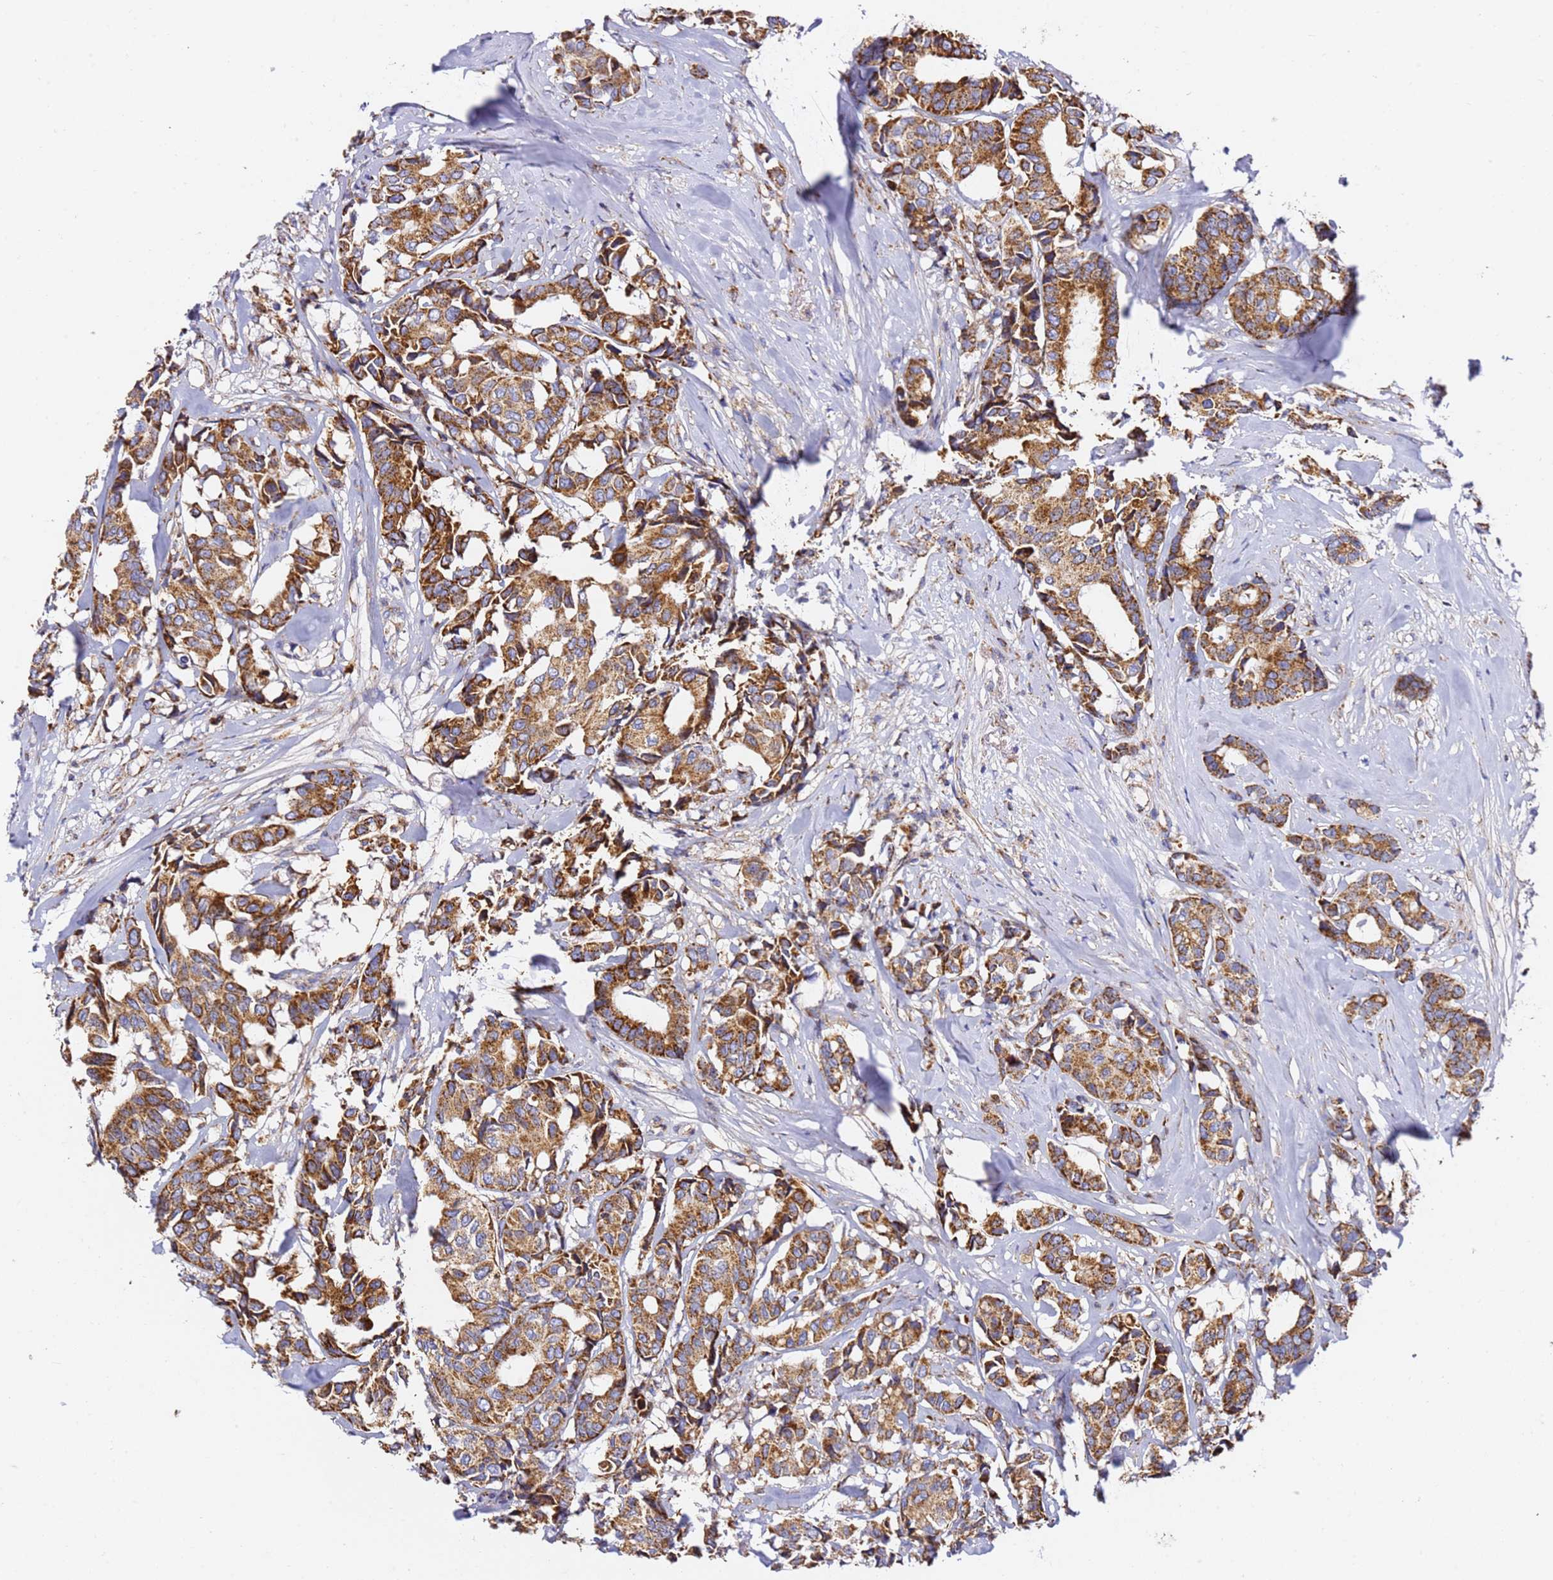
{"staining": {"intensity": "moderate", "quantity": ">75%", "location": "cytoplasmic/membranous"}, "tissue": "breast cancer", "cell_type": "Tumor cells", "image_type": "cancer", "snomed": [{"axis": "morphology", "description": "Duct carcinoma"}, {"axis": "topography", "description": "Breast"}], "caption": "Tumor cells exhibit medium levels of moderate cytoplasmic/membranous expression in about >75% of cells in human breast invasive ductal carcinoma.", "gene": "NDUFA3", "patient": {"sex": "female", "age": 87}}